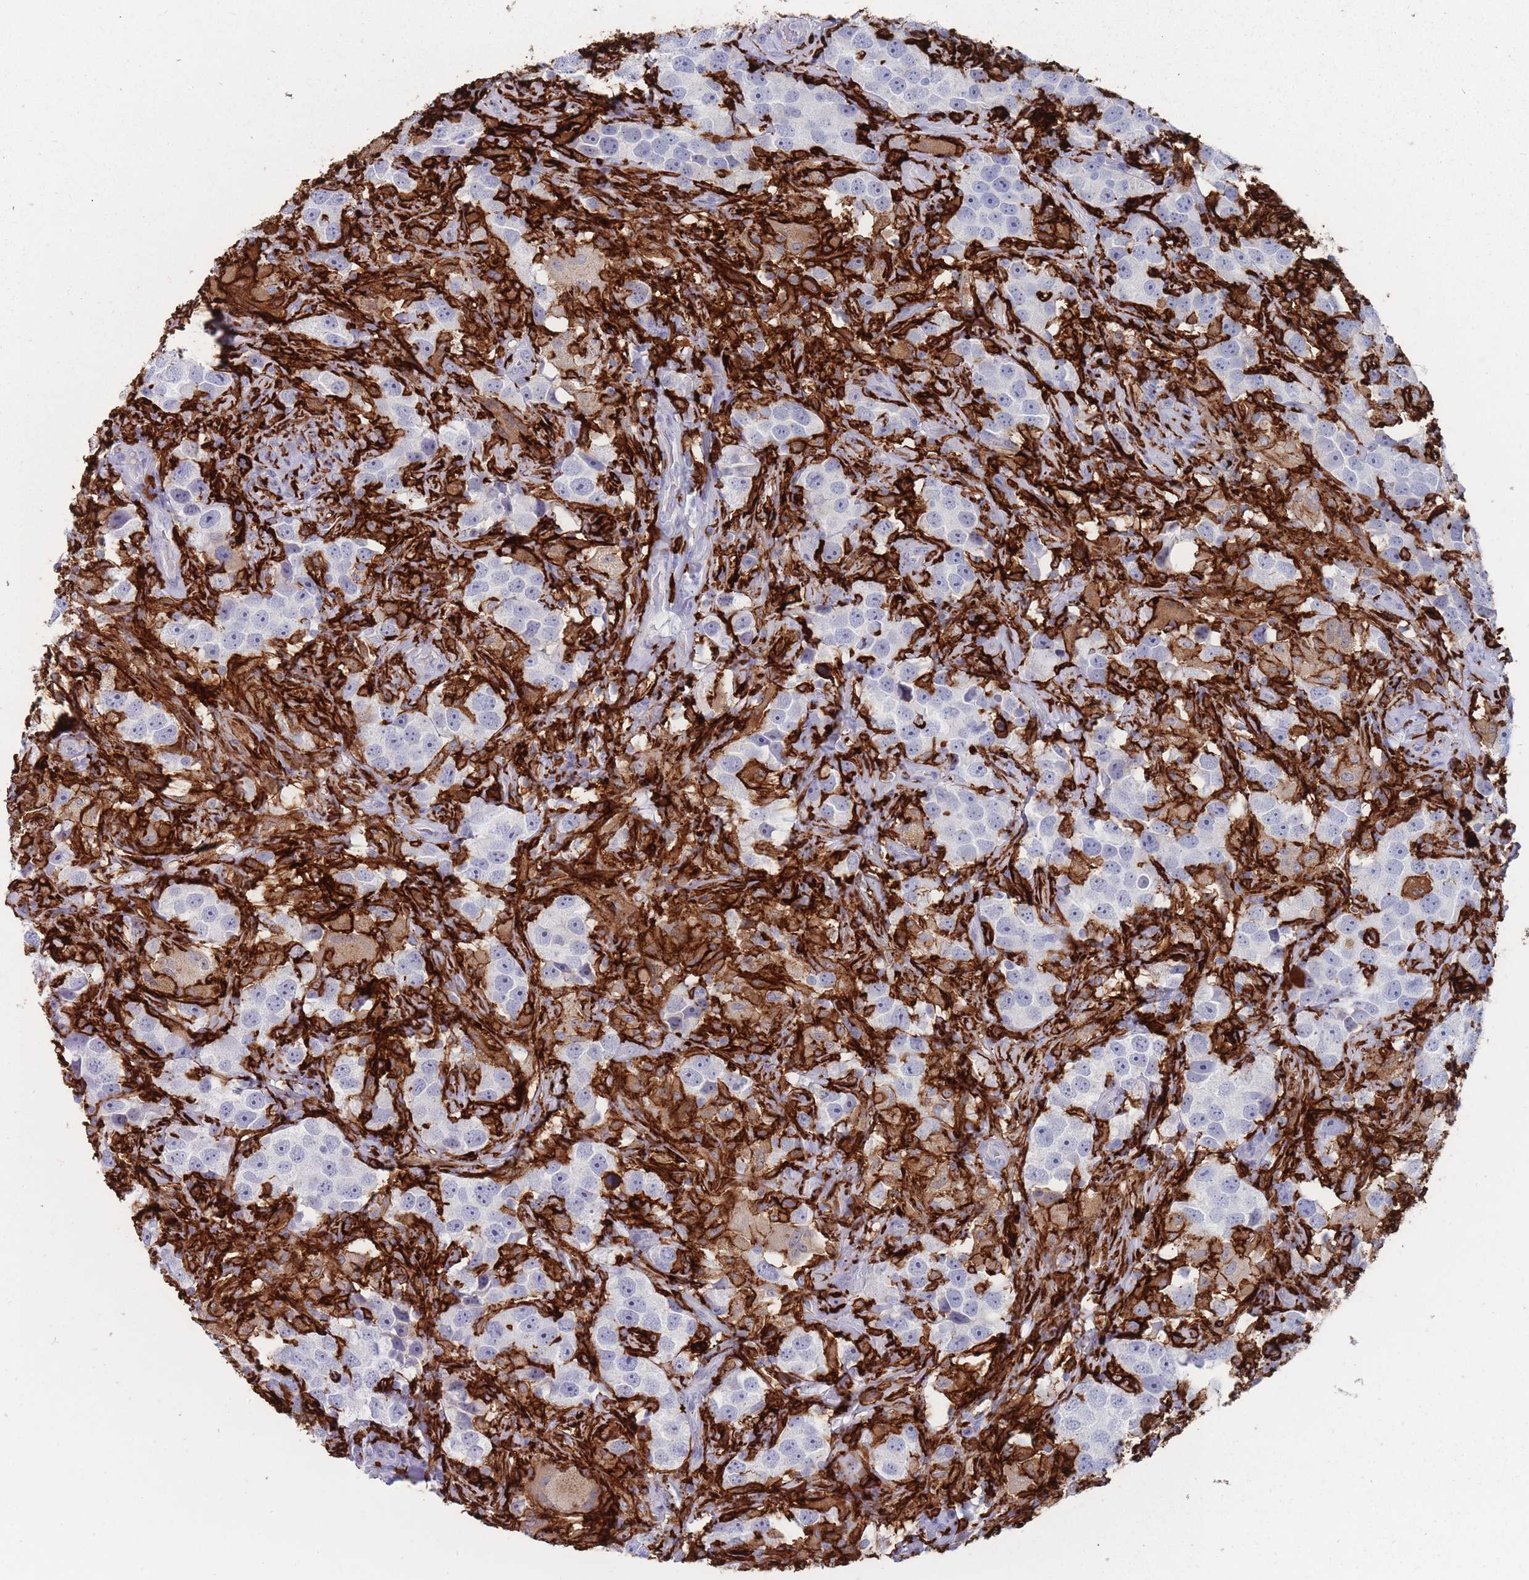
{"staining": {"intensity": "negative", "quantity": "none", "location": "none"}, "tissue": "testis cancer", "cell_type": "Tumor cells", "image_type": "cancer", "snomed": [{"axis": "morphology", "description": "Seminoma, NOS"}, {"axis": "topography", "description": "Testis"}], "caption": "This is an immunohistochemistry histopathology image of human testis cancer (seminoma). There is no staining in tumor cells.", "gene": "AIF1", "patient": {"sex": "male", "age": 49}}